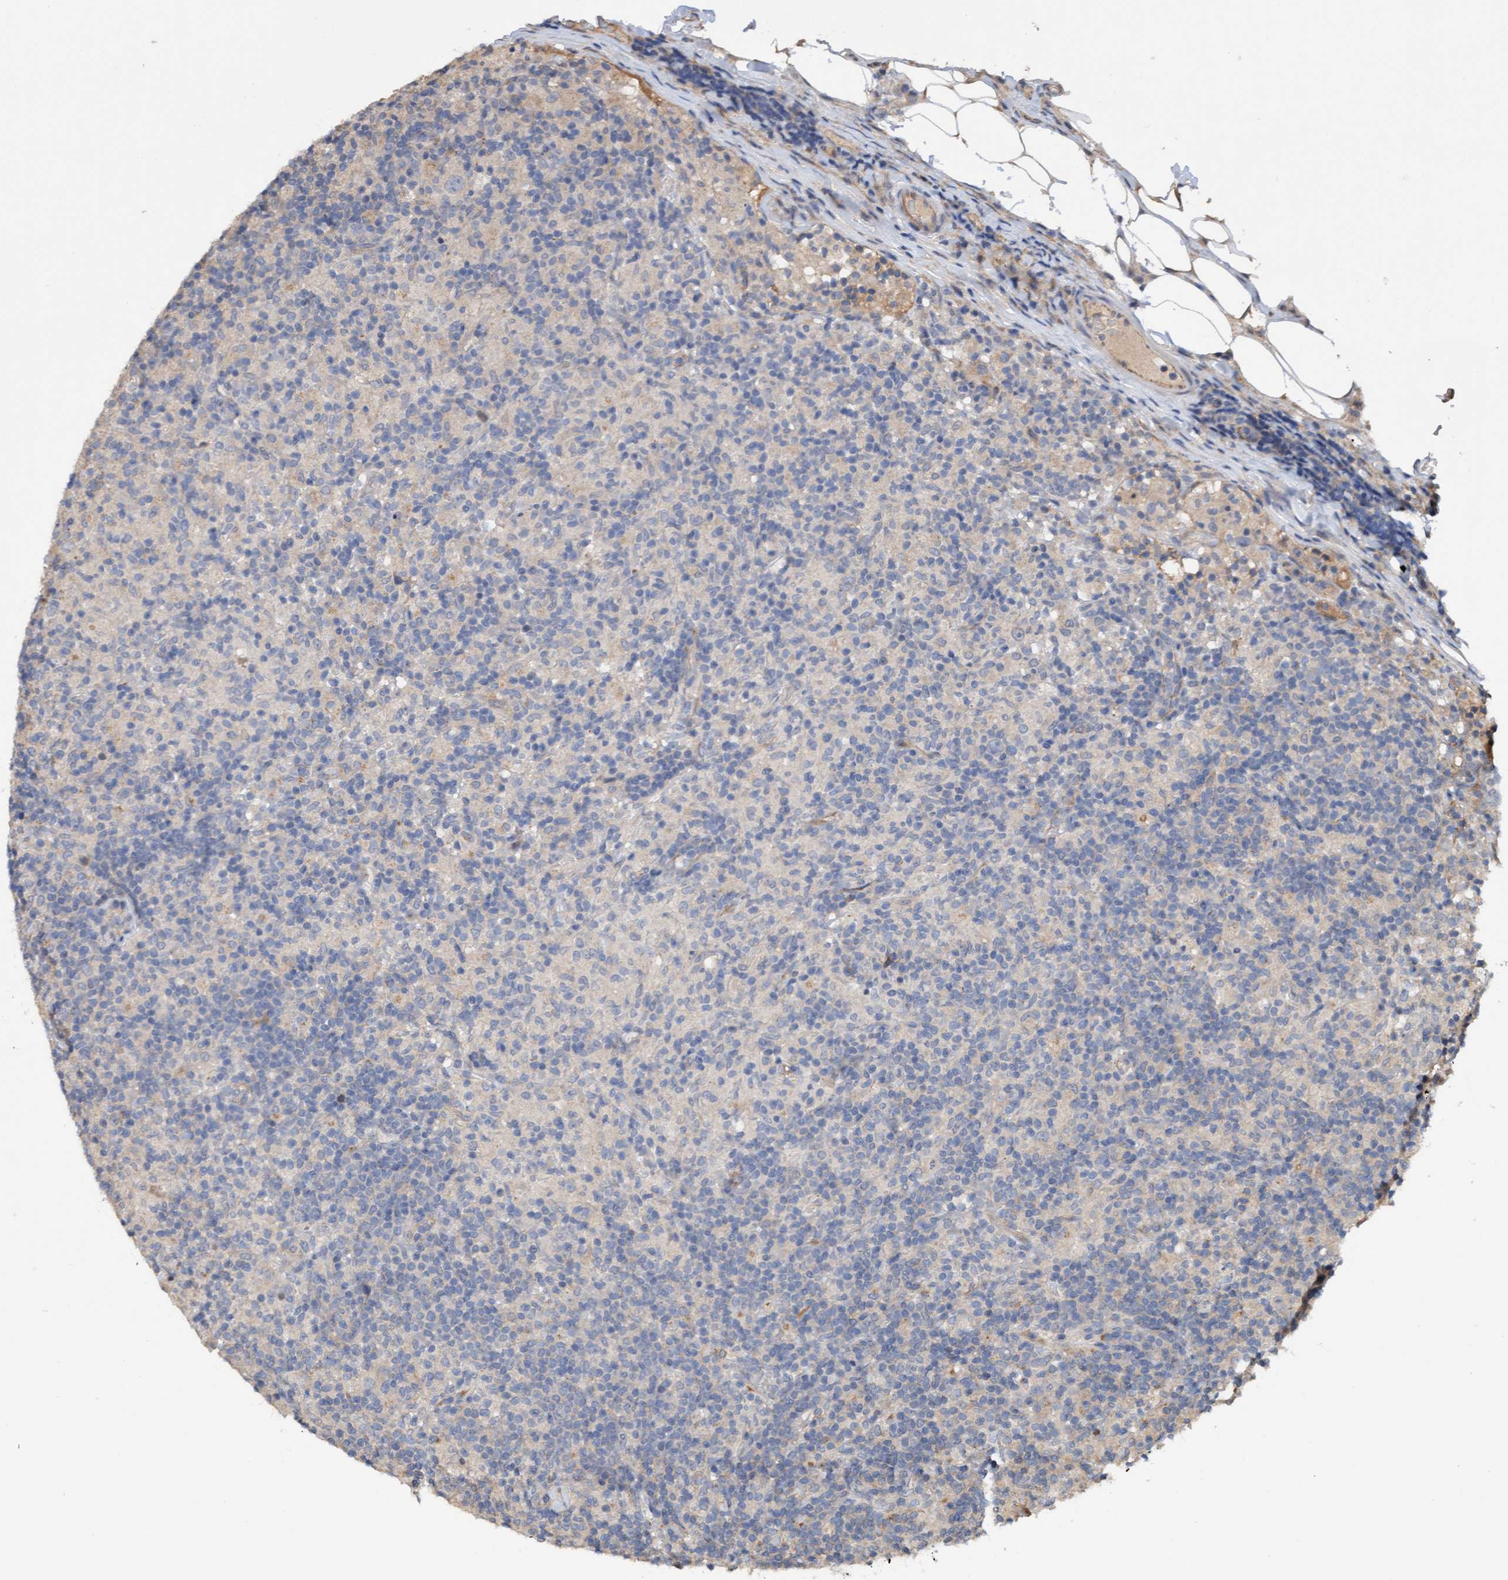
{"staining": {"intensity": "negative", "quantity": "none", "location": "none"}, "tissue": "lymphoma", "cell_type": "Tumor cells", "image_type": "cancer", "snomed": [{"axis": "morphology", "description": "Hodgkin's disease, NOS"}, {"axis": "topography", "description": "Lymph node"}], "caption": "IHC histopathology image of neoplastic tissue: human Hodgkin's disease stained with DAB reveals no significant protein positivity in tumor cells.", "gene": "ITFG1", "patient": {"sex": "male", "age": 70}}